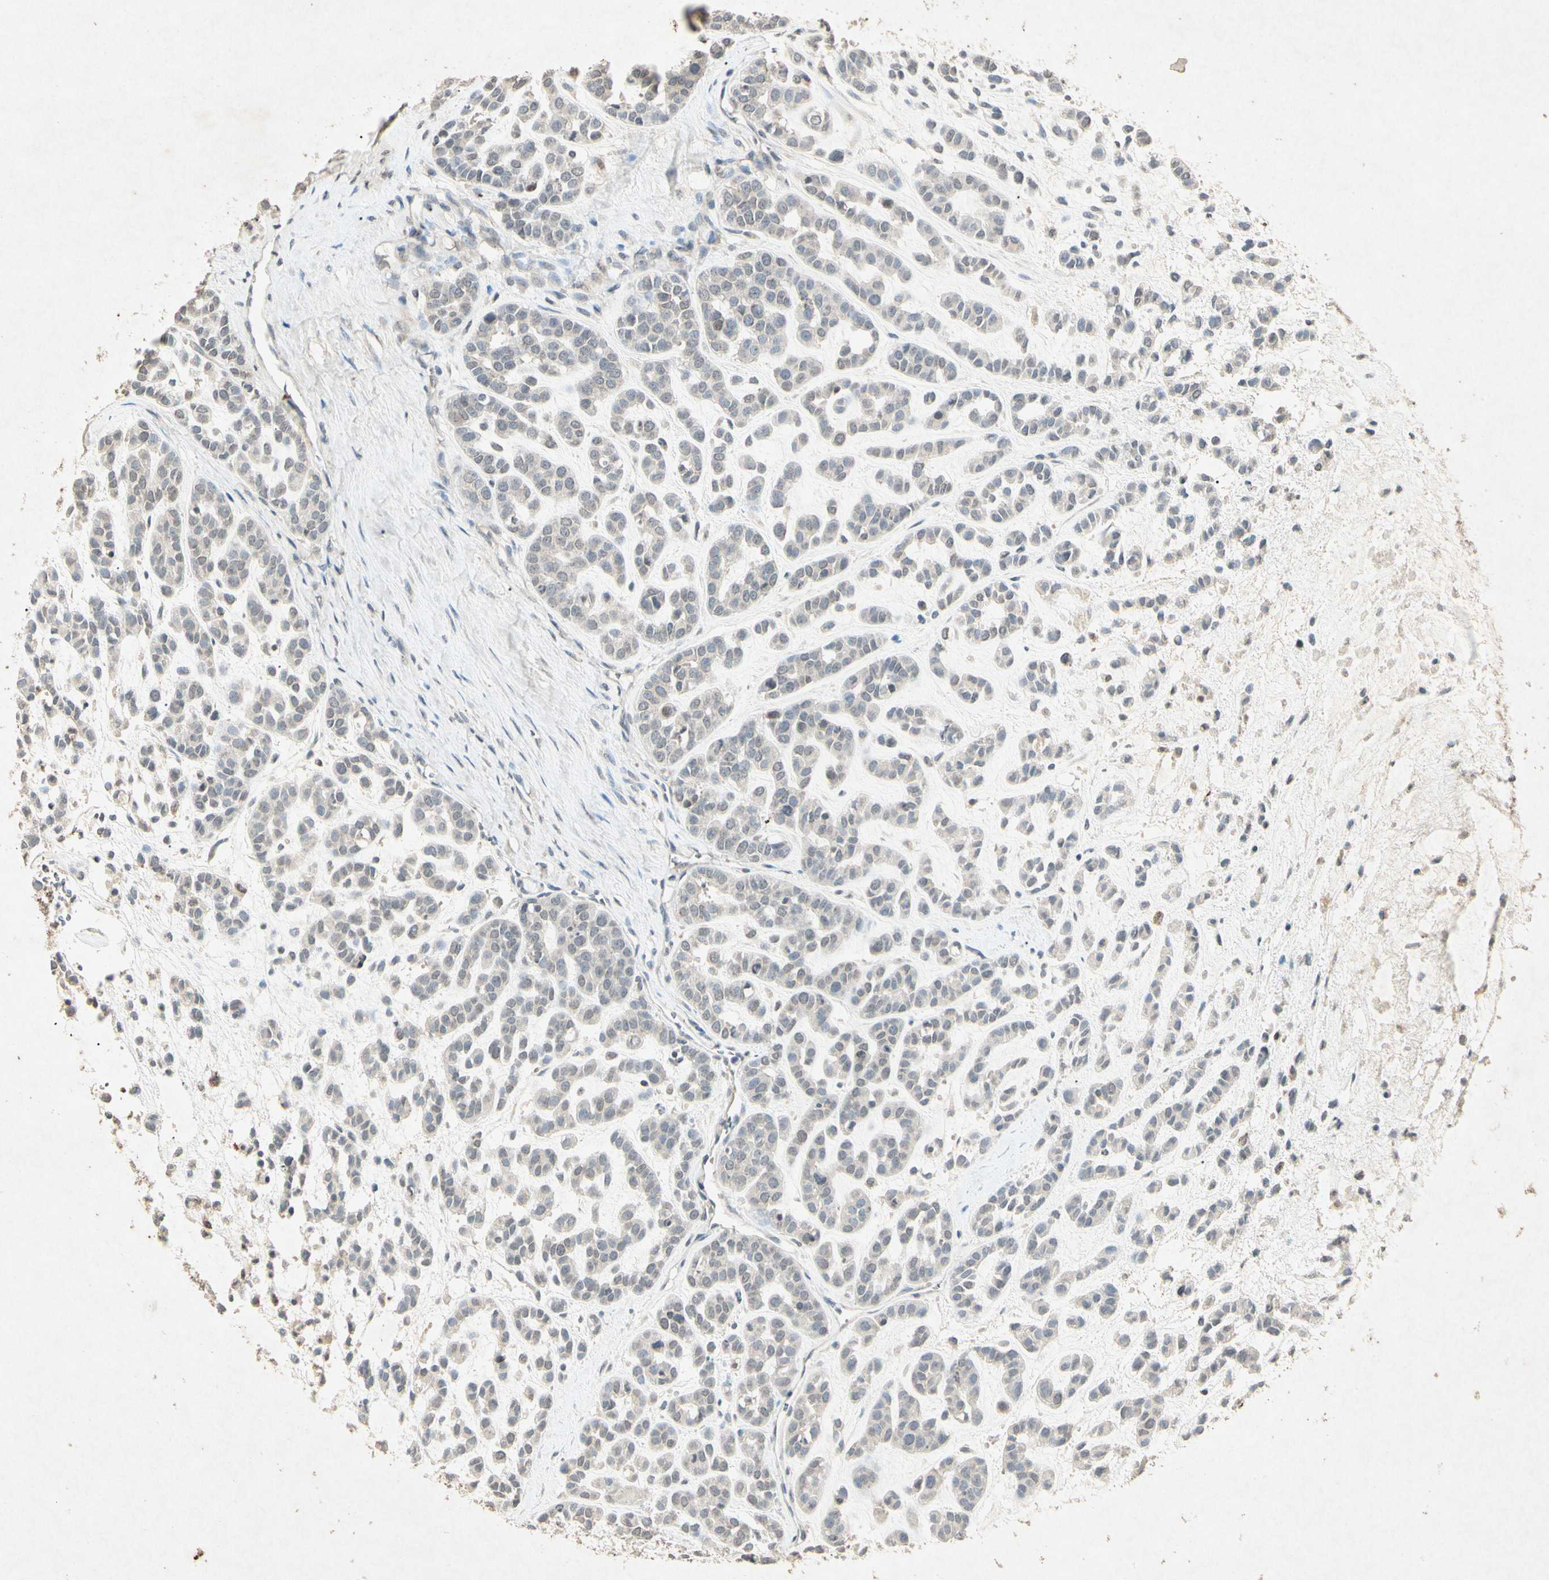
{"staining": {"intensity": "weak", "quantity": ">75%", "location": "cytoplasmic/membranous"}, "tissue": "head and neck cancer", "cell_type": "Tumor cells", "image_type": "cancer", "snomed": [{"axis": "morphology", "description": "Adenocarcinoma, NOS"}, {"axis": "morphology", "description": "Adenoma, NOS"}, {"axis": "topography", "description": "Head-Neck"}], "caption": "IHC image of human head and neck cancer stained for a protein (brown), which shows low levels of weak cytoplasmic/membranous staining in approximately >75% of tumor cells.", "gene": "MSRB1", "patient": {"sex": "female", "age": 55}}